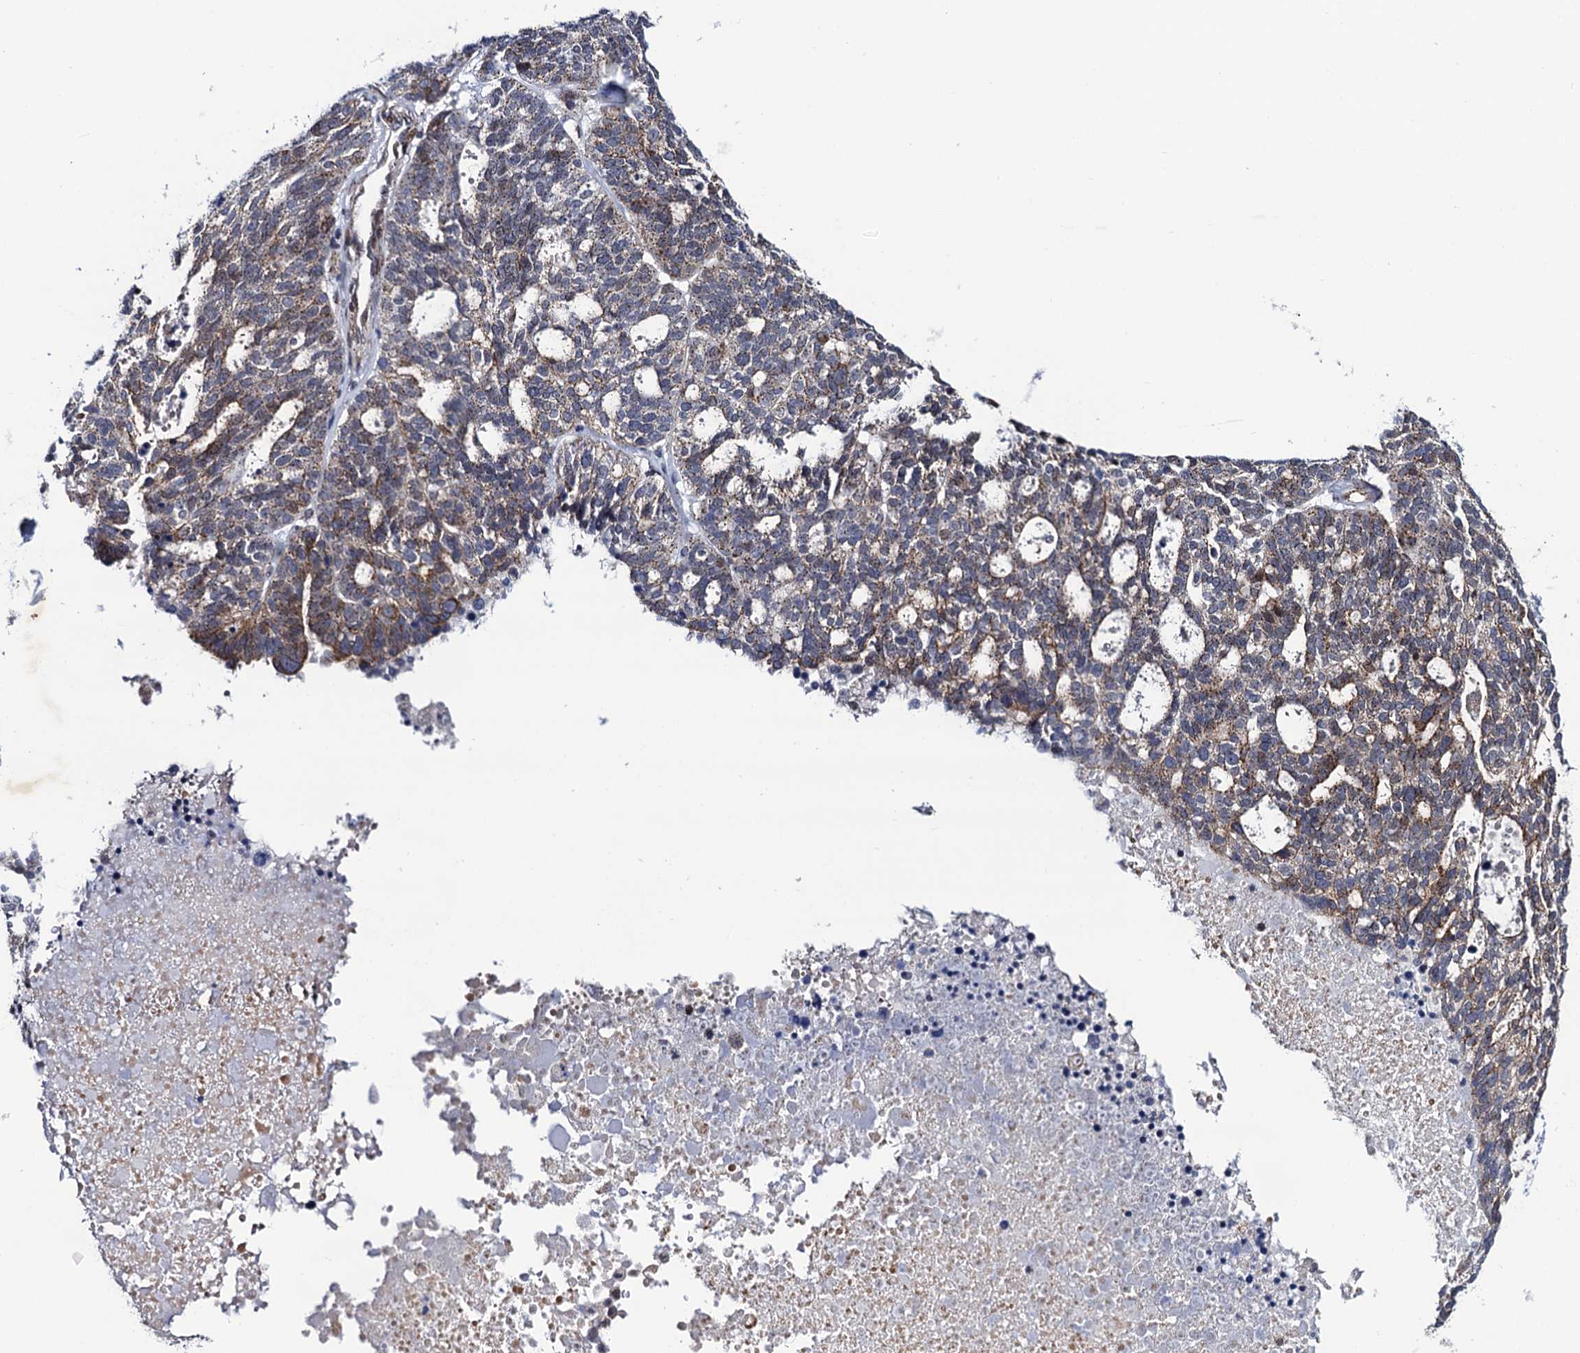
{"staining": {"intensity": "moderate", "quantity": ">75%", "location": "cytoplasmic/membranous"}, "tissue": "ovarian cancer", "cell_type": "Tumor cells", "image_type": "cancer", "snomed": [{"axis": "morphology", "description": "Cystadenocarcinoma, serous, NOS"}, {"axis": "topography", "description": "Ovary"}], "caption": "Brown immunohistochemical staining in ovarian cancer demonstrates moderate cytoplasmic/membranous staining in approximately >75% of tumor cells.", "gene": "THAP2", "patient": {"sex": "female", "age": 59}}